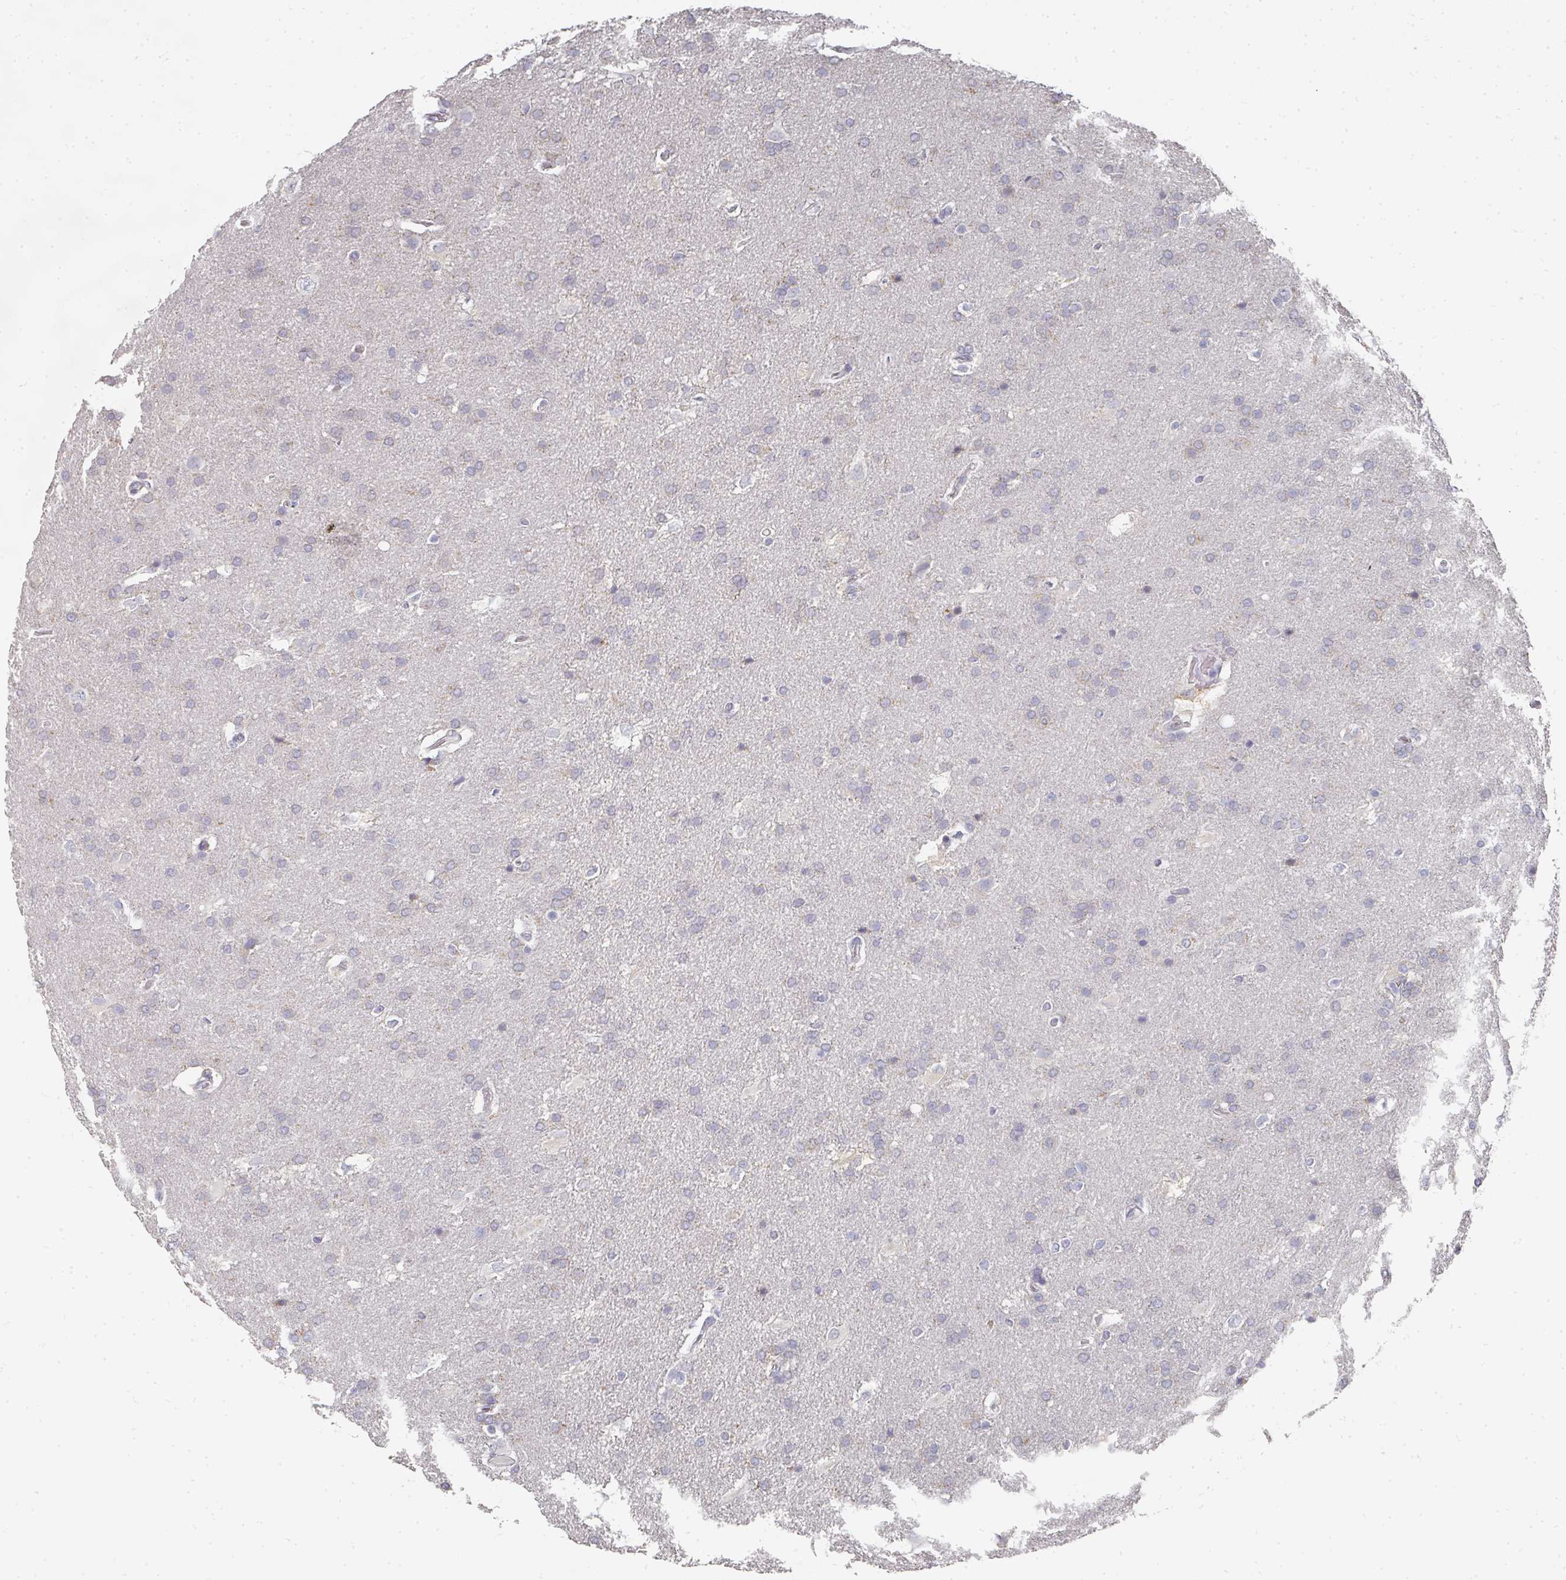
{"staining": {"intensity": "weak", "quantity": "<25%", "location": "cytoplasmic/membranous"}, "tissue": "glioma", "cell_type": "Tumor cells", "image_type": "cancer", "snomed": [{"axis": "morphology", "description": "Glioma, malignant, High grade"}, {"axis": "topography", "description": "Brain"}], "caption": "Immunohistochemical staining of human glioma shows no significant staining in tumor cells.", "gene": "CAMP", "patient": {"sex": "male", "age": 56}}